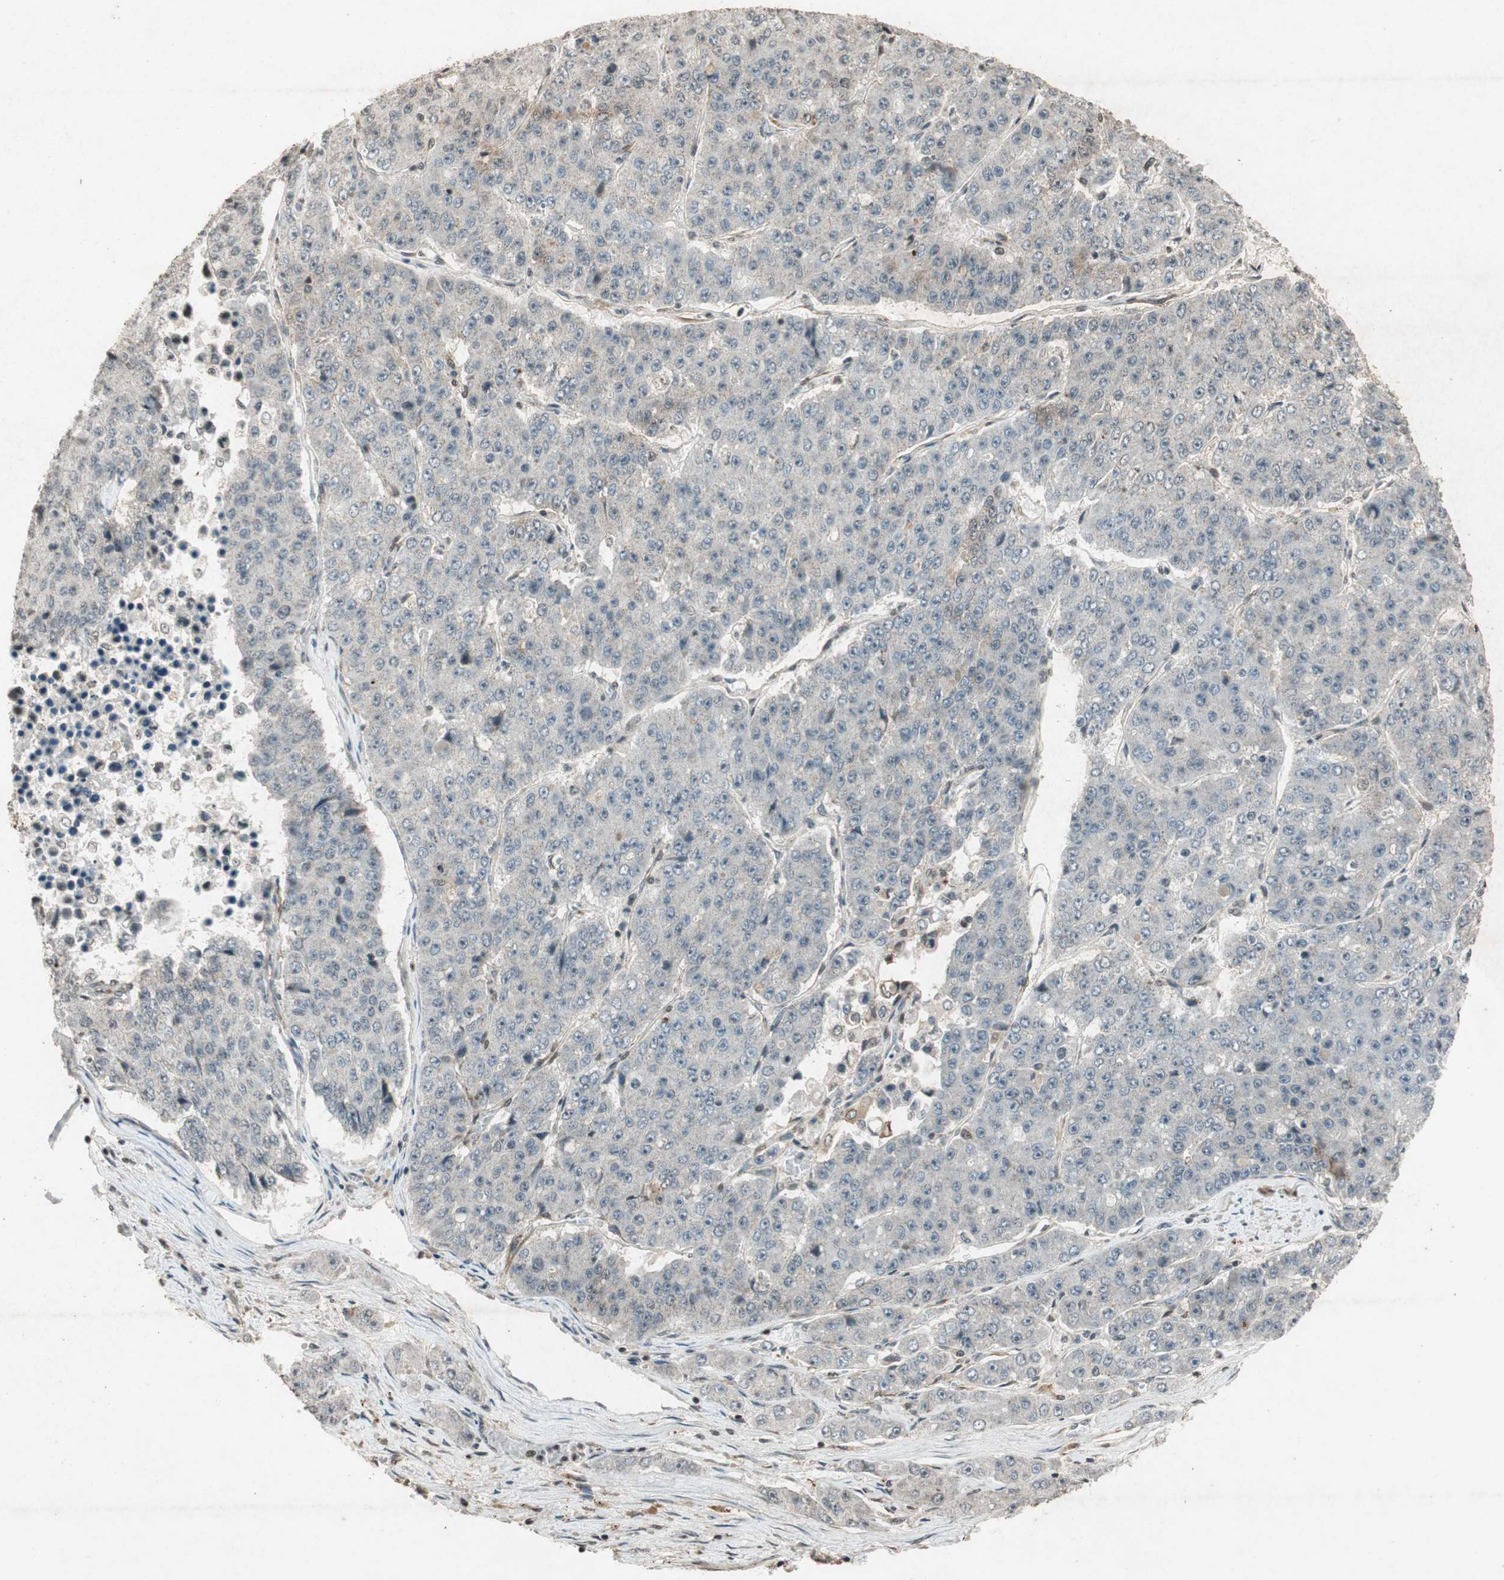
{"staining": {"intensity": "negative", "quantity": "none", "location": "none"}, "tissue": "pancreatic cancer", "cell_type": "Tumor cells", "image_type": "cancer", "snomed": [{"axis": "morphology", "description": "Adenocarcinoma, NOS"}, {"axis": "topography", "description": "Pancreas"}], "caption": "Tumor cells are negative for brown protein staining in pancreatic cancer.", "gene": "PRKG1", "patient": {"sex": "male", "age": 50}}